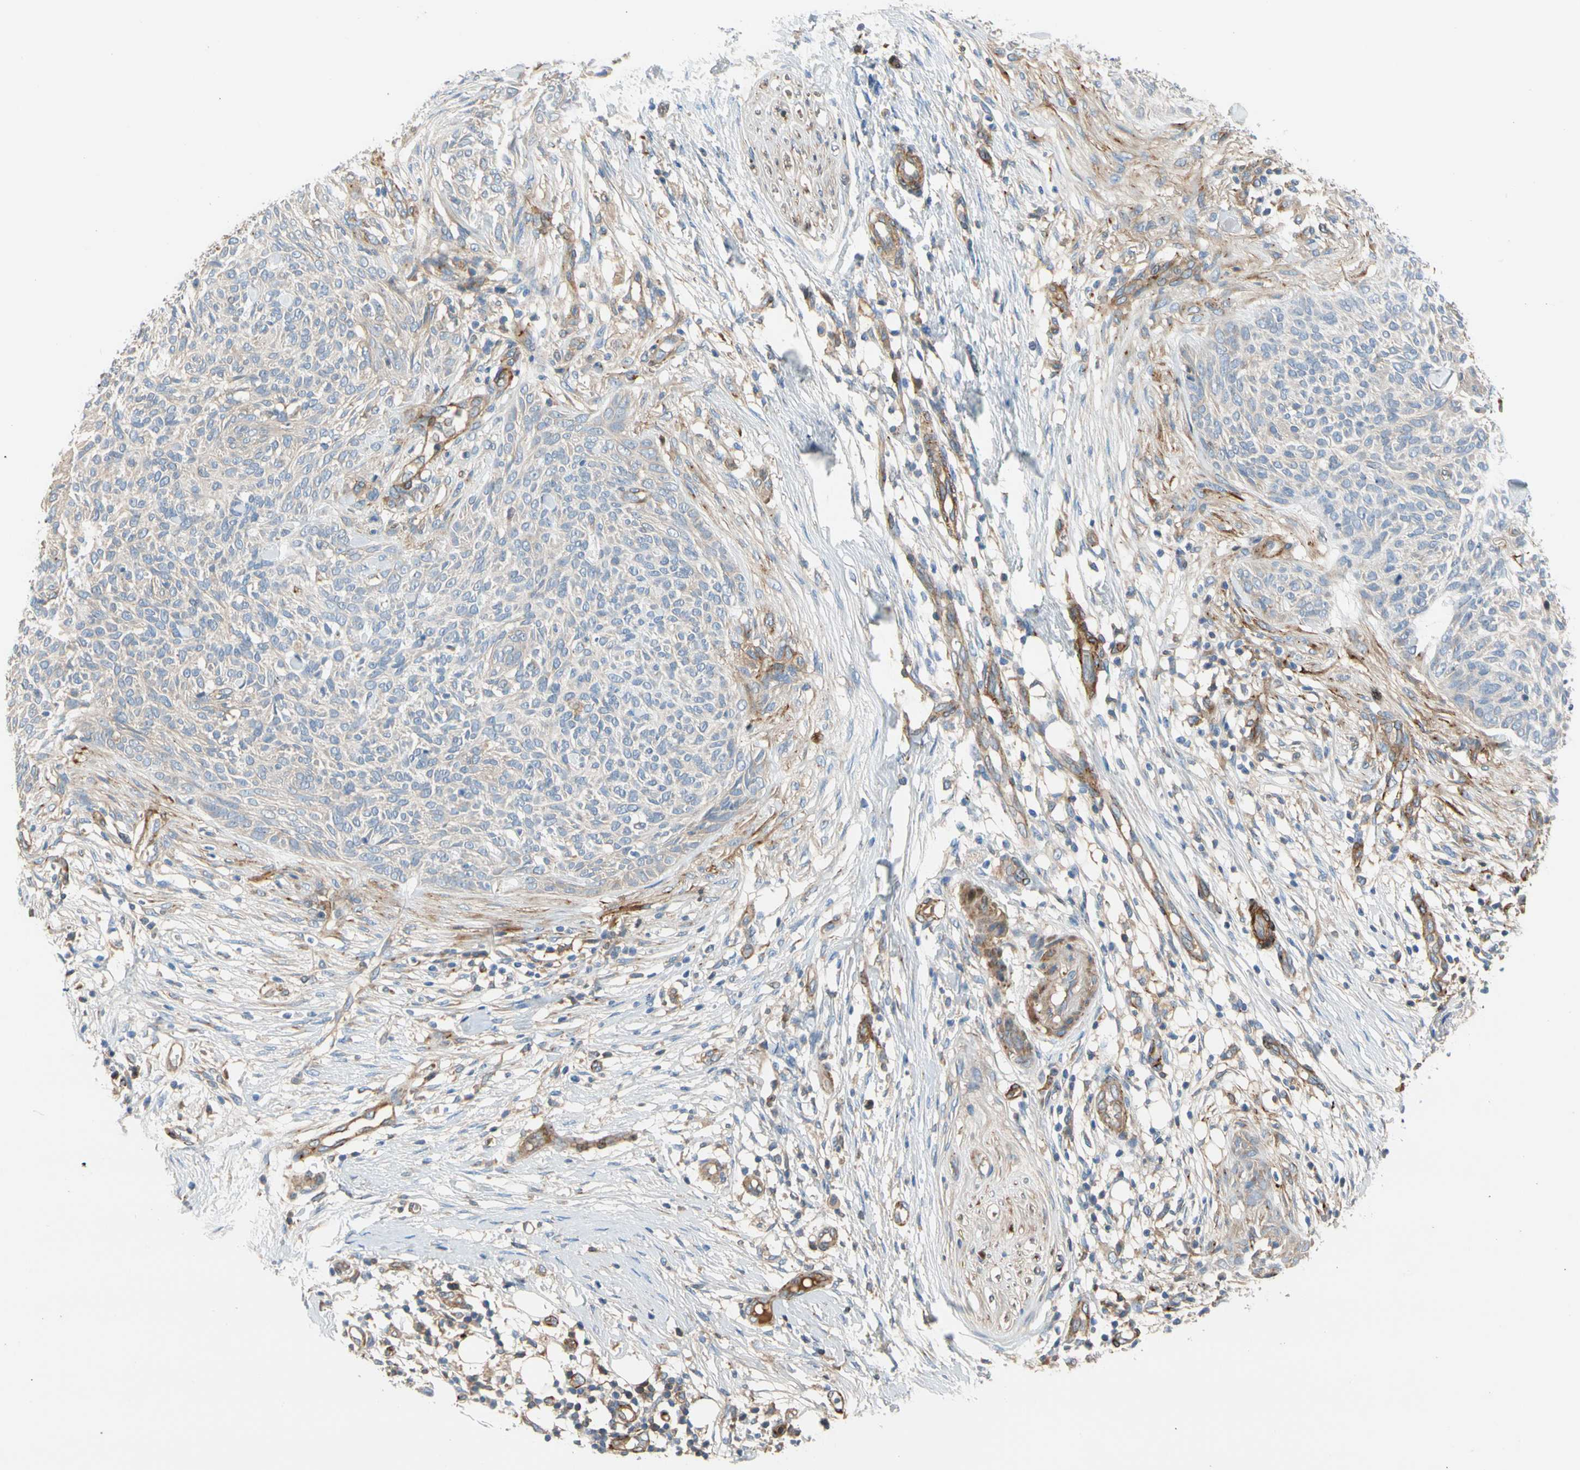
{"staining": {"intensity": "negative", "quantity": "none", "location": "none"}, "tissue": "skin cancer", "cell_type": "Tumor cells", "image_type": "cancer", "snomed": [{"axis": "morphology", "description": "Basal cell carcinoma"}, {"axis": "topography", "description": "Skin"}], "caption": "This photomicrograph is of skin cancer (basal cell carcinoma) stained with immunohistochemistry (IHC) to label a protein in brown with the nuclei are counter-stained blue. There is no expression in tumor cells.", "gene": "ENTREP3", "patient": {"sex": "female", "age": 84}}